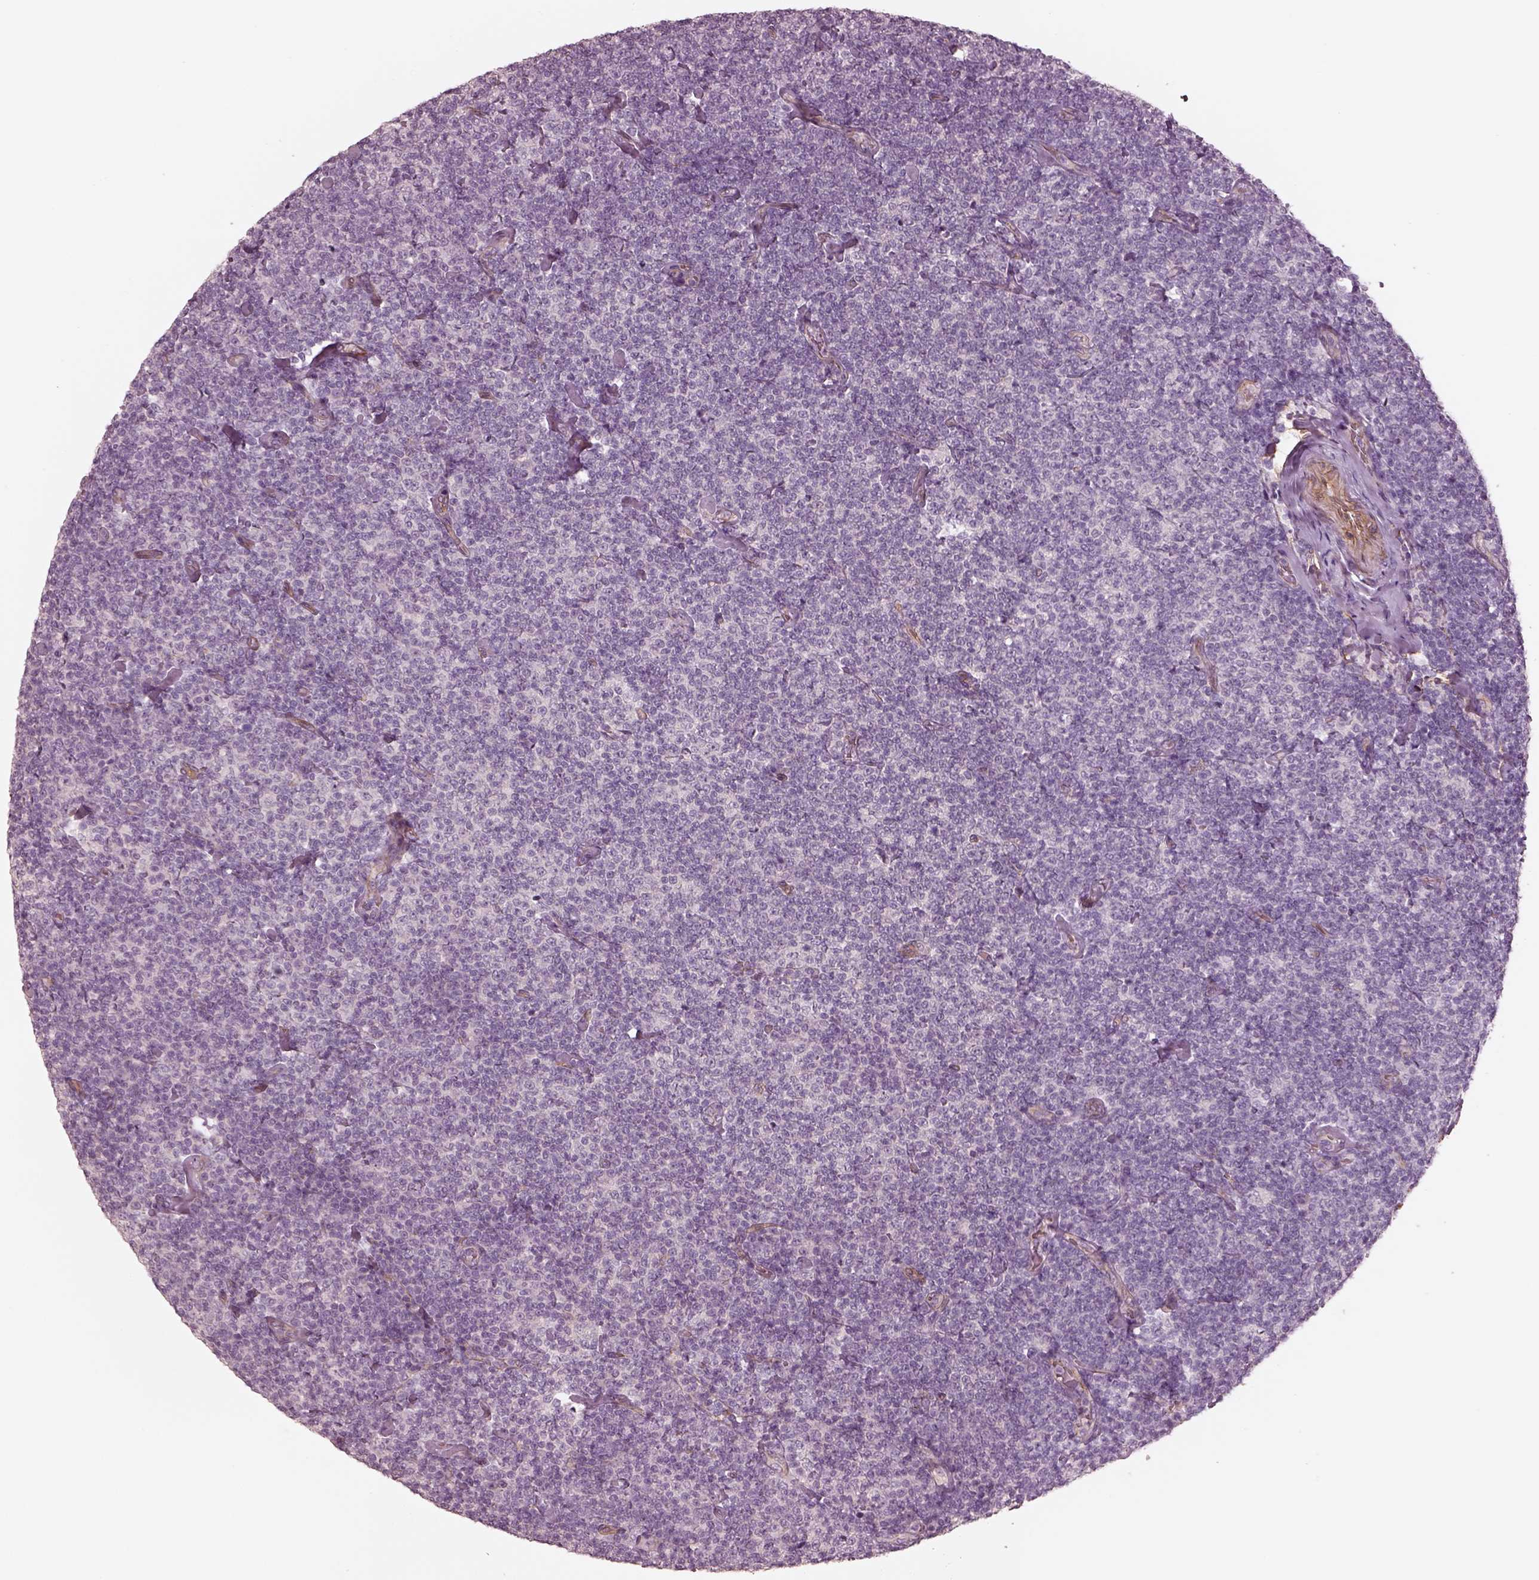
{"staining": {"intensity": "negative", "quantity": "none", "location": "none"}, "tissue": "lymphoma", "cell_type": "Tumor cells", "image_type": "cancer", "snomed": [{"axis": "morphology", "description": "Malignant lymphoma, non-Hodgkin's type, Low grade"}, {"axis": "topography", "description": "Lymph node"}], "caption": "Lymphoma was stained to show a protein in brown. There is no significant expression in tumor cells.", "gene": "CRYM", "patient": {"sex": "male", "age": 81}}